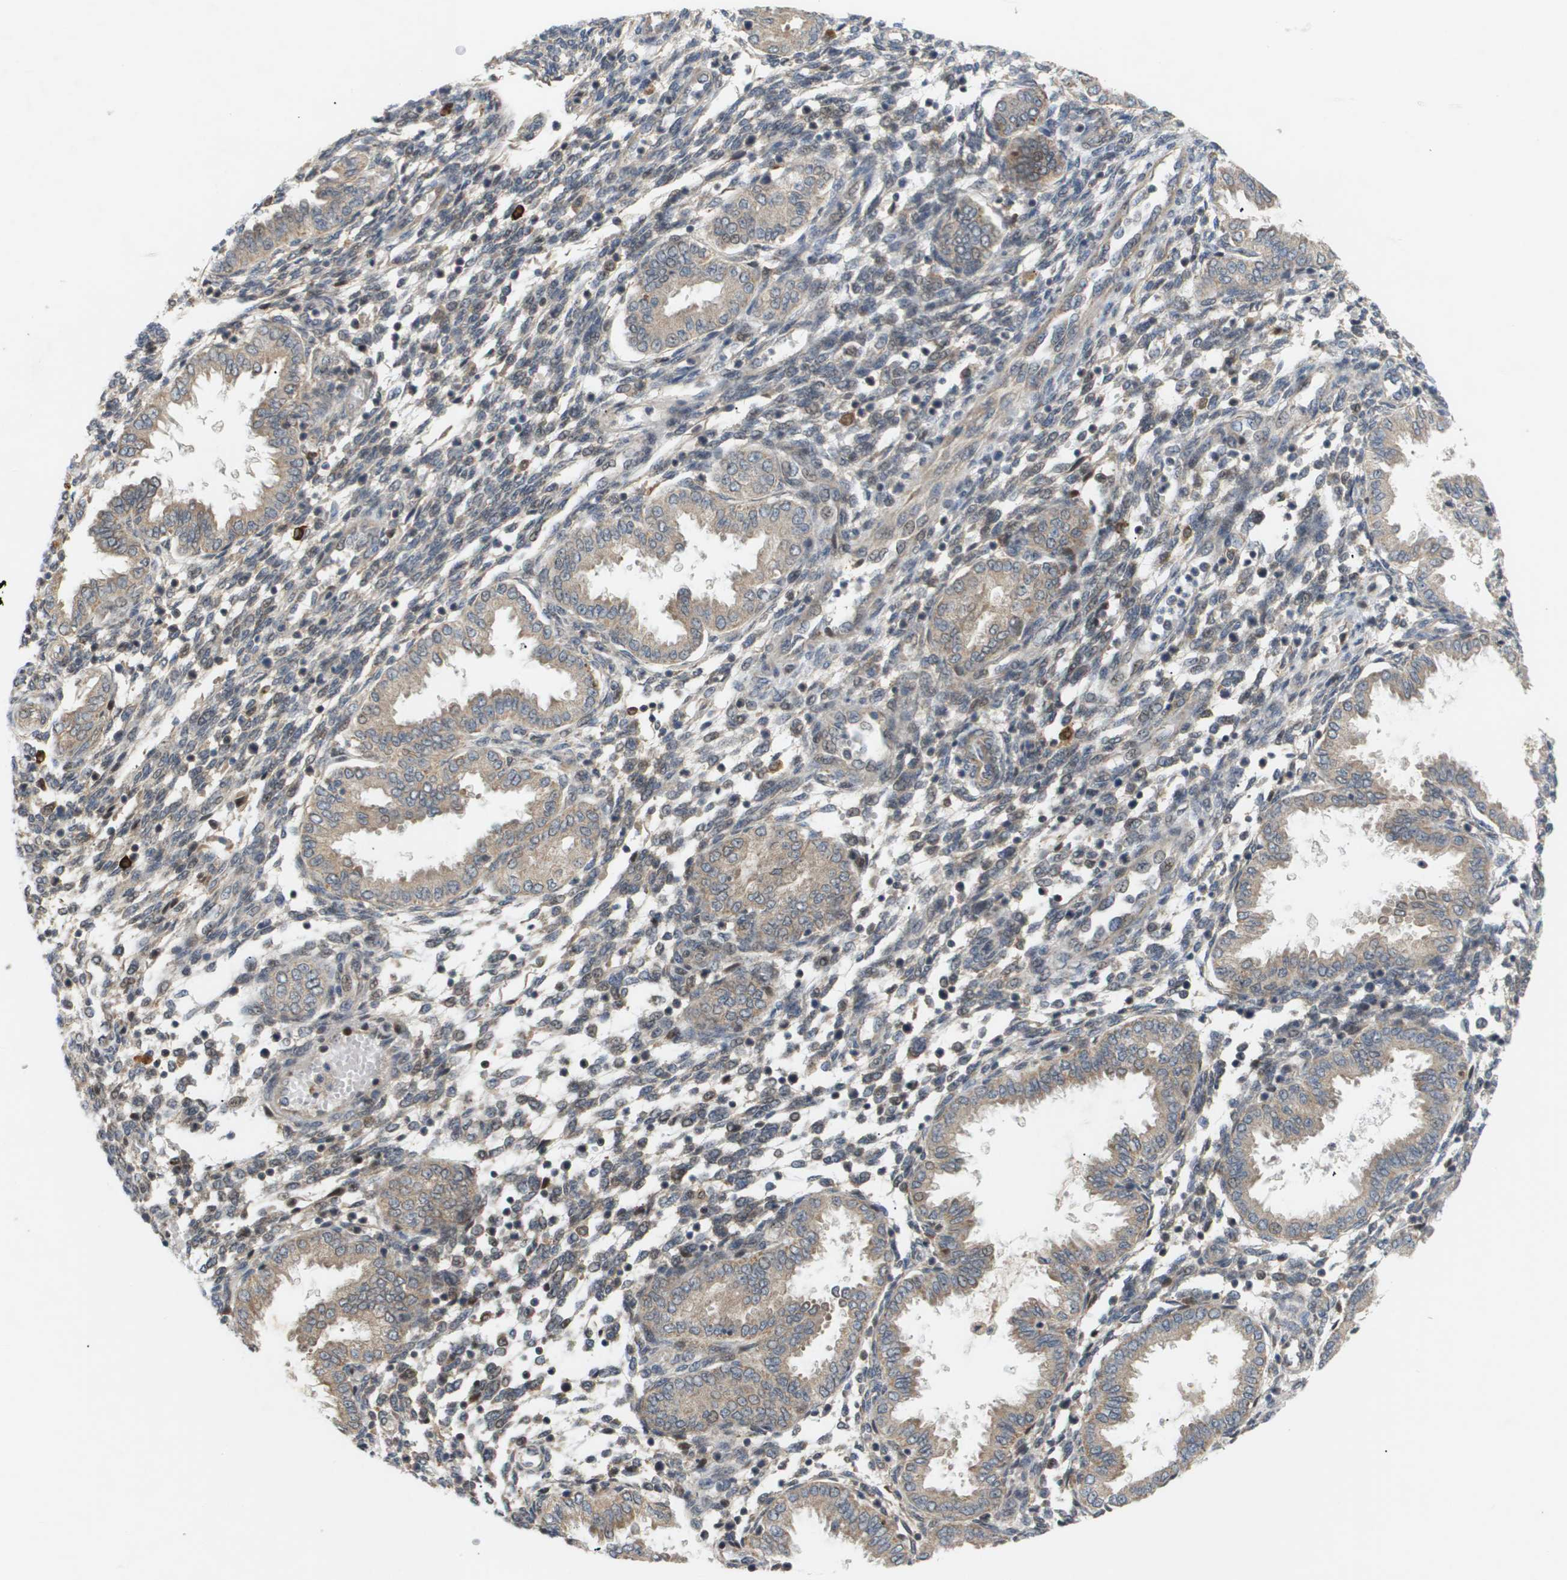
{"staining": {"intensity": "weak", "quantity": "<25%", "location": "cytoplasmic/membranous,nuclear"}, "tissue": "endometrium", "cell_type": "Cells in endometrial stroma", "image_type": "normal", "snomed": [{"axis": "morphology", "description": "Normal tissue, NOS"}, {"axis": "topography", "description": "Endometrium"}], "caption": "This is an IHC histopathology image of benign endometrium. There is no positivity in cells in endometrial stroma.", "gene": "PDGFB", "patient": {"sex": "female", "age": 33}}